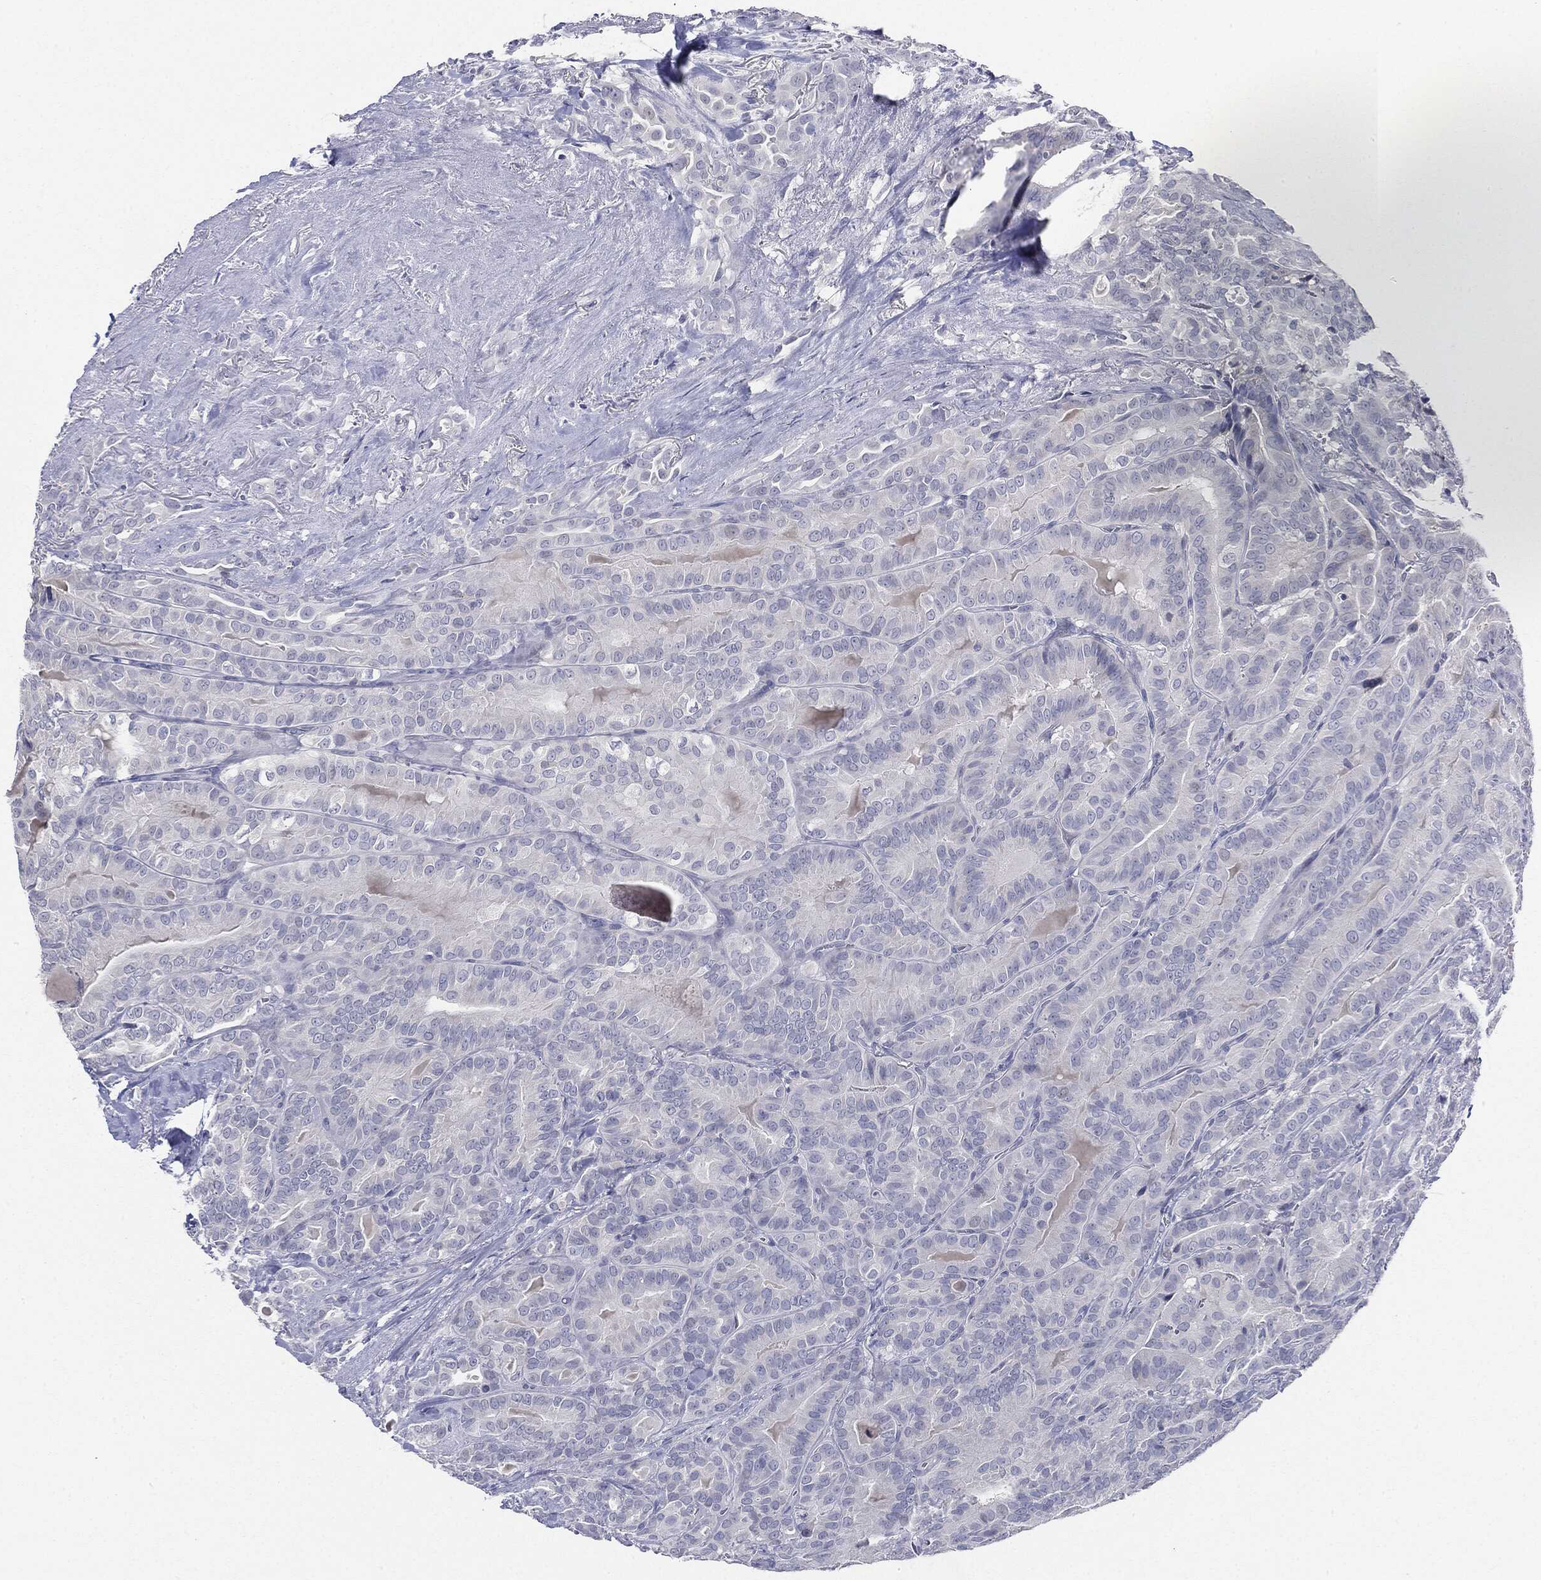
{"staining": {"intensity": "negative", "quantity": "none", "location": "none"}, "tissue": "thyroid cancer", "cell_type": "Tumor cells", "image_type": "cancer", "snomed": [{"axis": "morphology", "description": "Papillary adenocarcinoma, NOS"}, {"axis": "topography", "description": "Thyroid gland"}], "caption": "DAB (3,3'-diaminobenzidine) immunohistochemical staining of thyroid papillary adenocarcinoma shows no significant positivity in tumor cells.", "gene": "CGB1", "patient": {"sex": "male", "age": 61}}